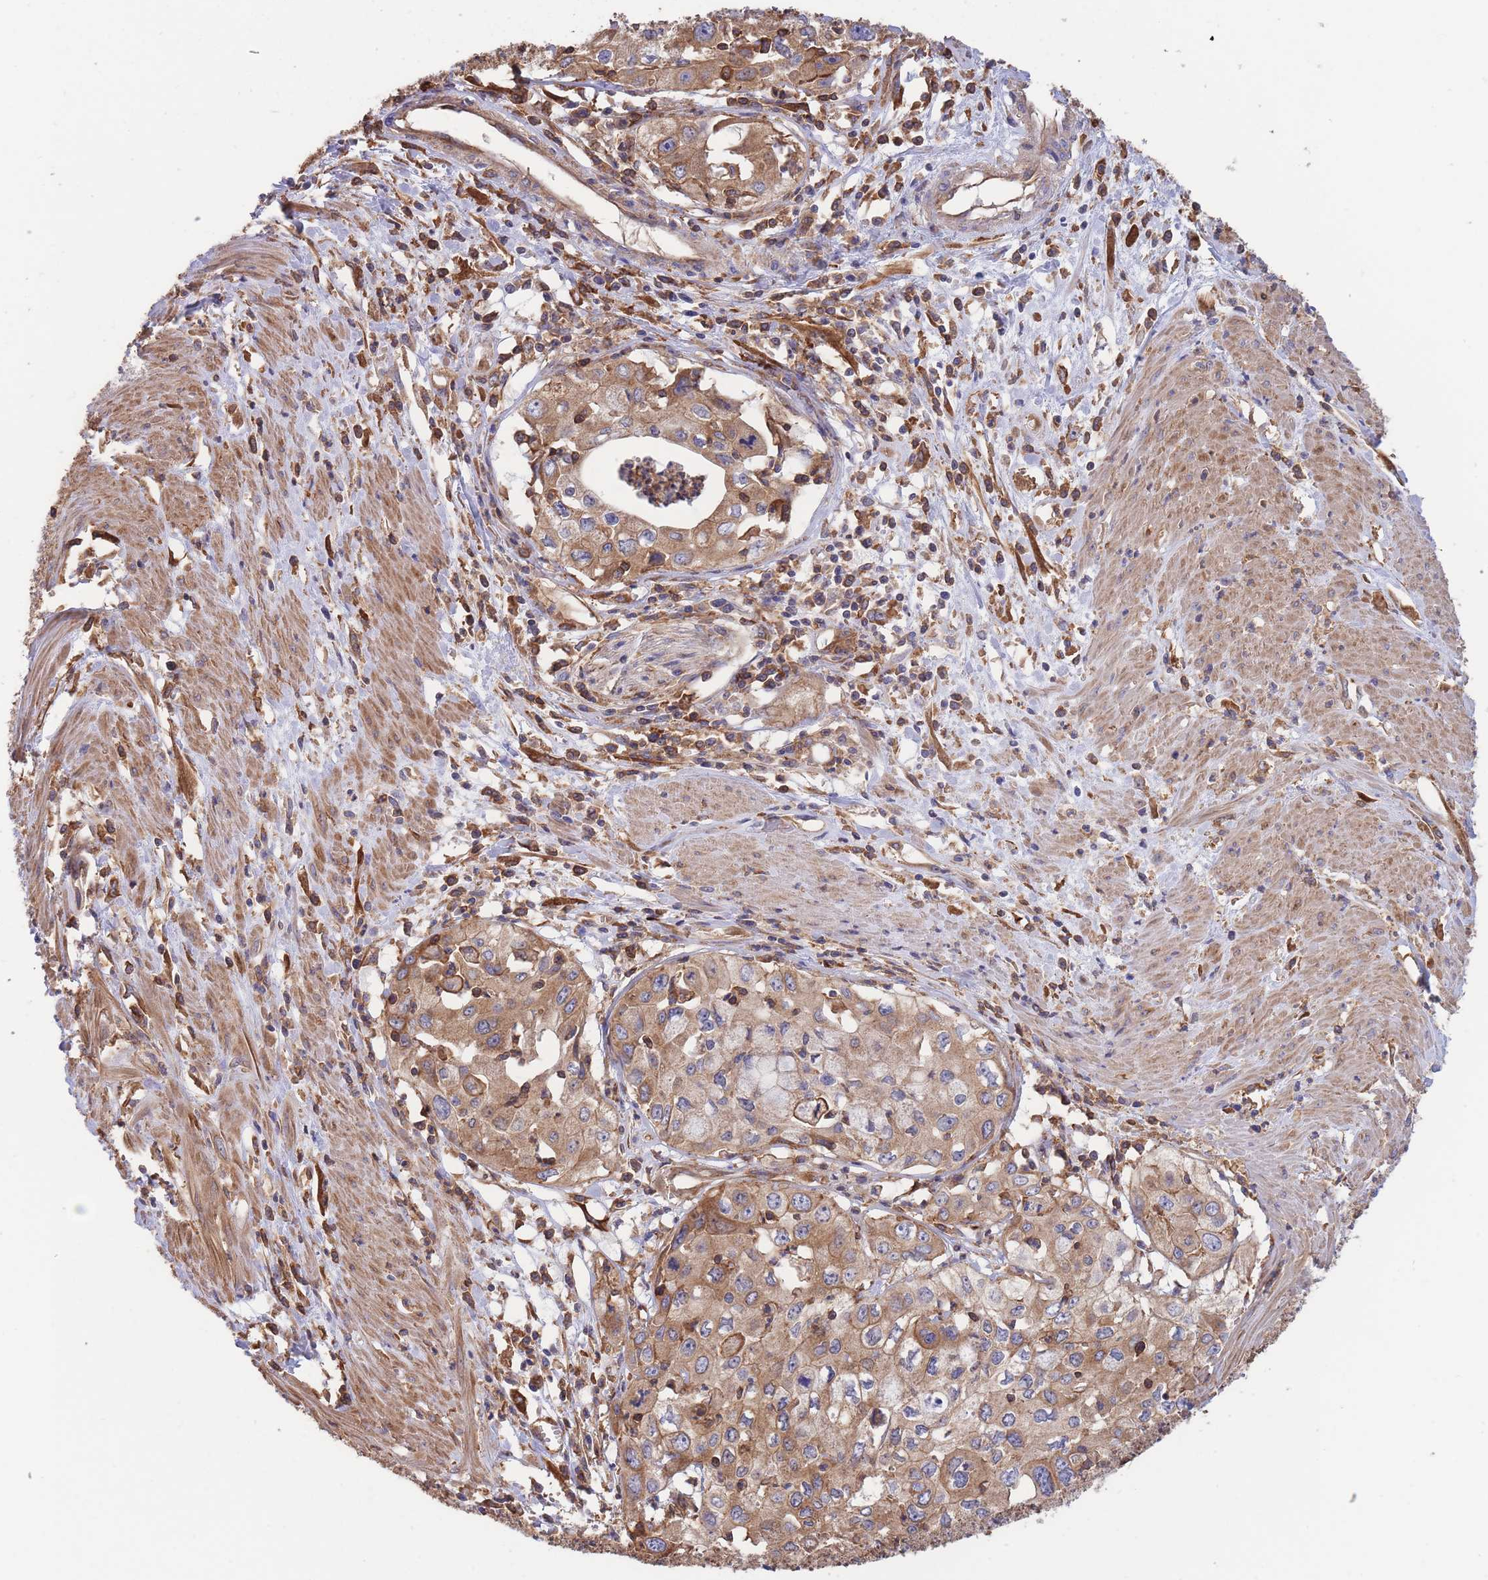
{"staining": {"intensity": "moderate", "quantity": ">75%", "location": "cytoplasmic/membranous"}, "tissue": "cervical cancer", "cell_type": "Tumor cells", "image_type": "cancer", "snomed": [{"axis": "morphology", "description": "Squamous cell carcinoma, NOS"}, {"axis": "topography", "description": "Cervix"}], "caption": "Protein expression analysis of cervical squamous cell carcinoma displays moderate cytoplasmic/membranous positivity in approximately >75% of tumor cells.", "gene": "LRRN4CL", "patient": {"sex": "female", "age": 31}}